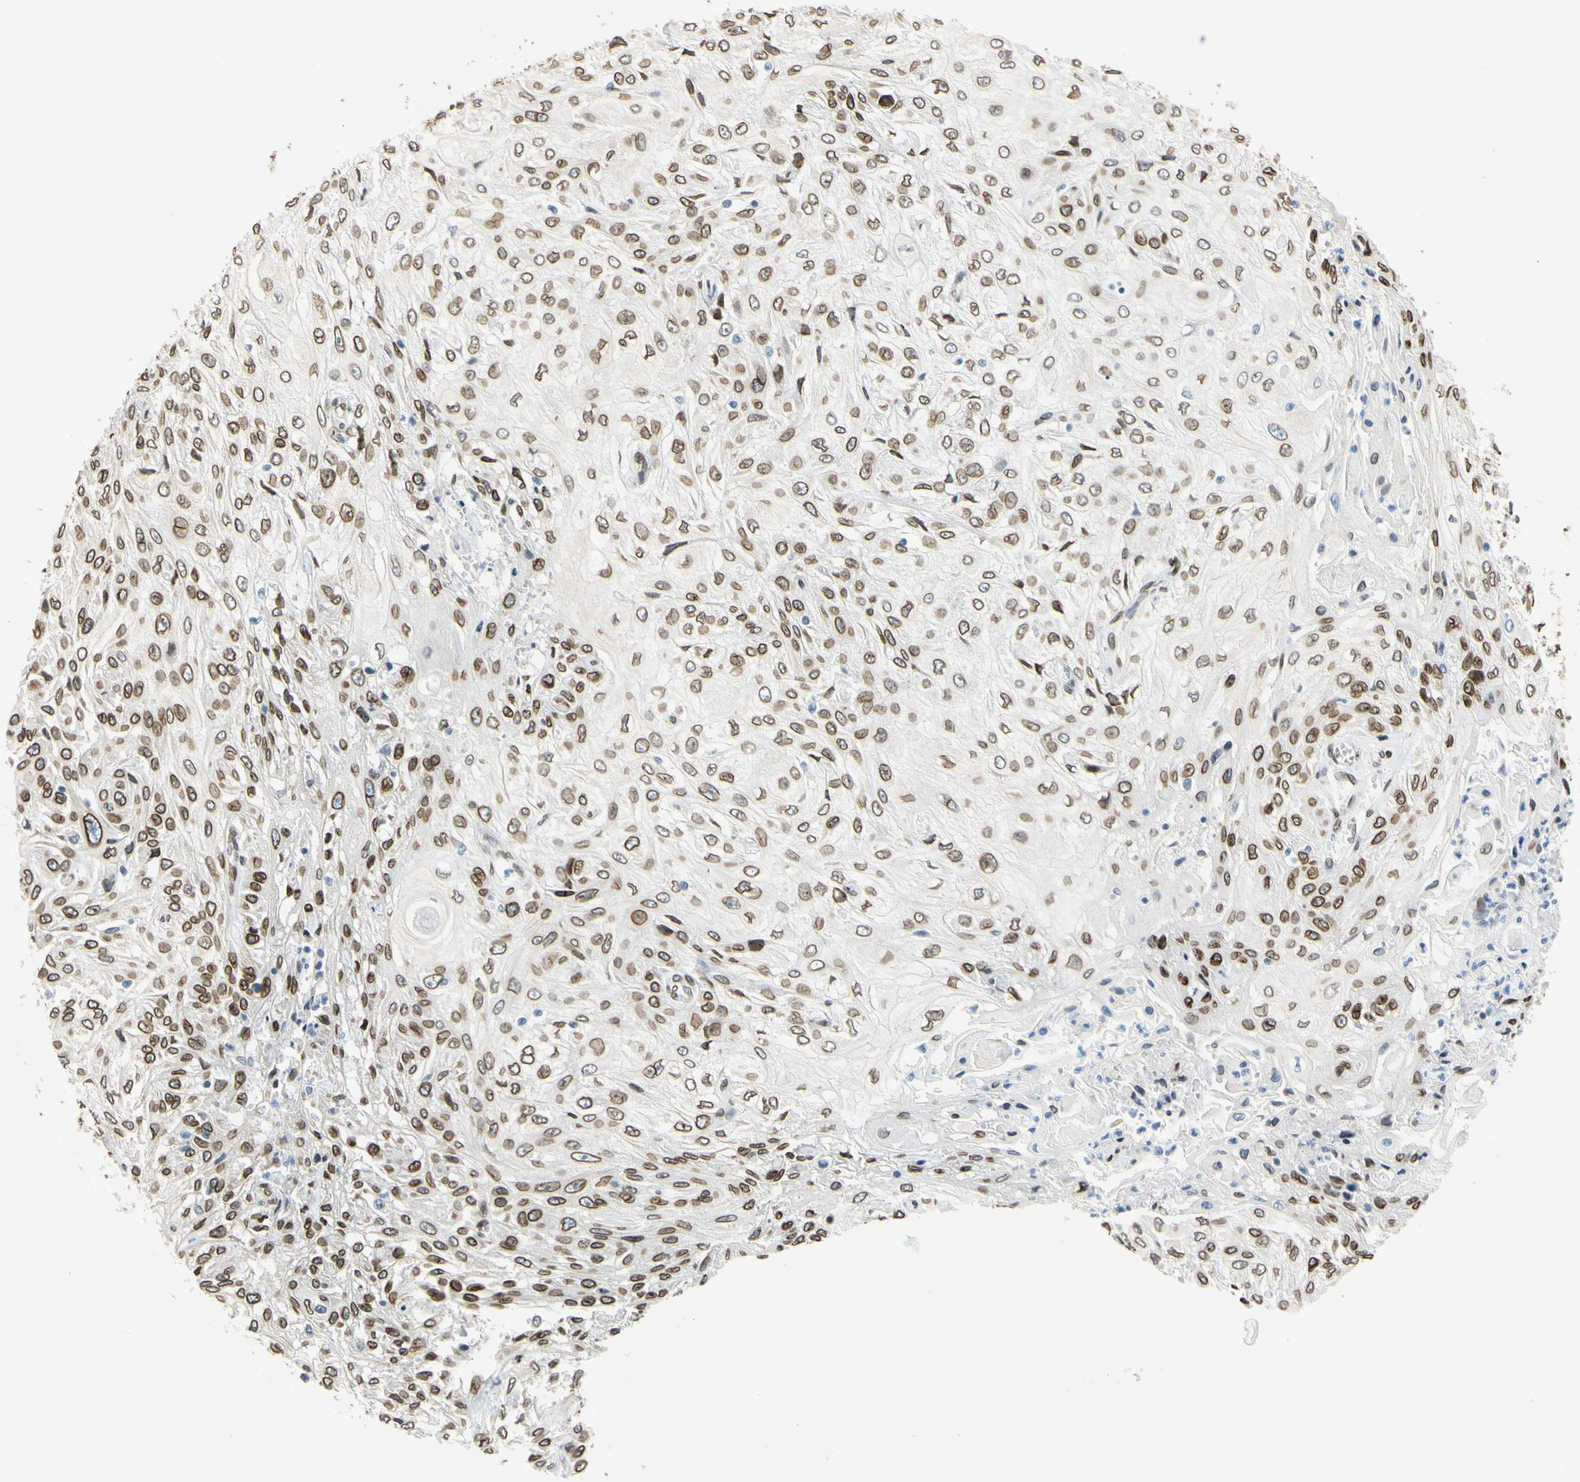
{"staining": {"intensity": "moderate", "quantity": ">75%", "location": "cytoplasmic/membranous,nuclear"}, "tissue": "skin cancer", "cell_type": "Tumor cells", "image_type": "cancer", "snomed": [{"axis": "morphology", "description": "Squamous cell carcinoma, NOS"}, {"axis": "morphology", "description": "Squamous cell carcinoma, metastatic, NOS"}, {"axis": "topography", "description": "Skin"}, {"axis": "topography", "description": "Lymph node"}], "caption": "This is an image of IHC staining of skin squamous cell carcinoma, which shows moderate positivity in the cytoplasmic/membranous and nuclear of tumor cells.", "gene": "SUN1", "patient": {"sex": "male", "age": 75}}